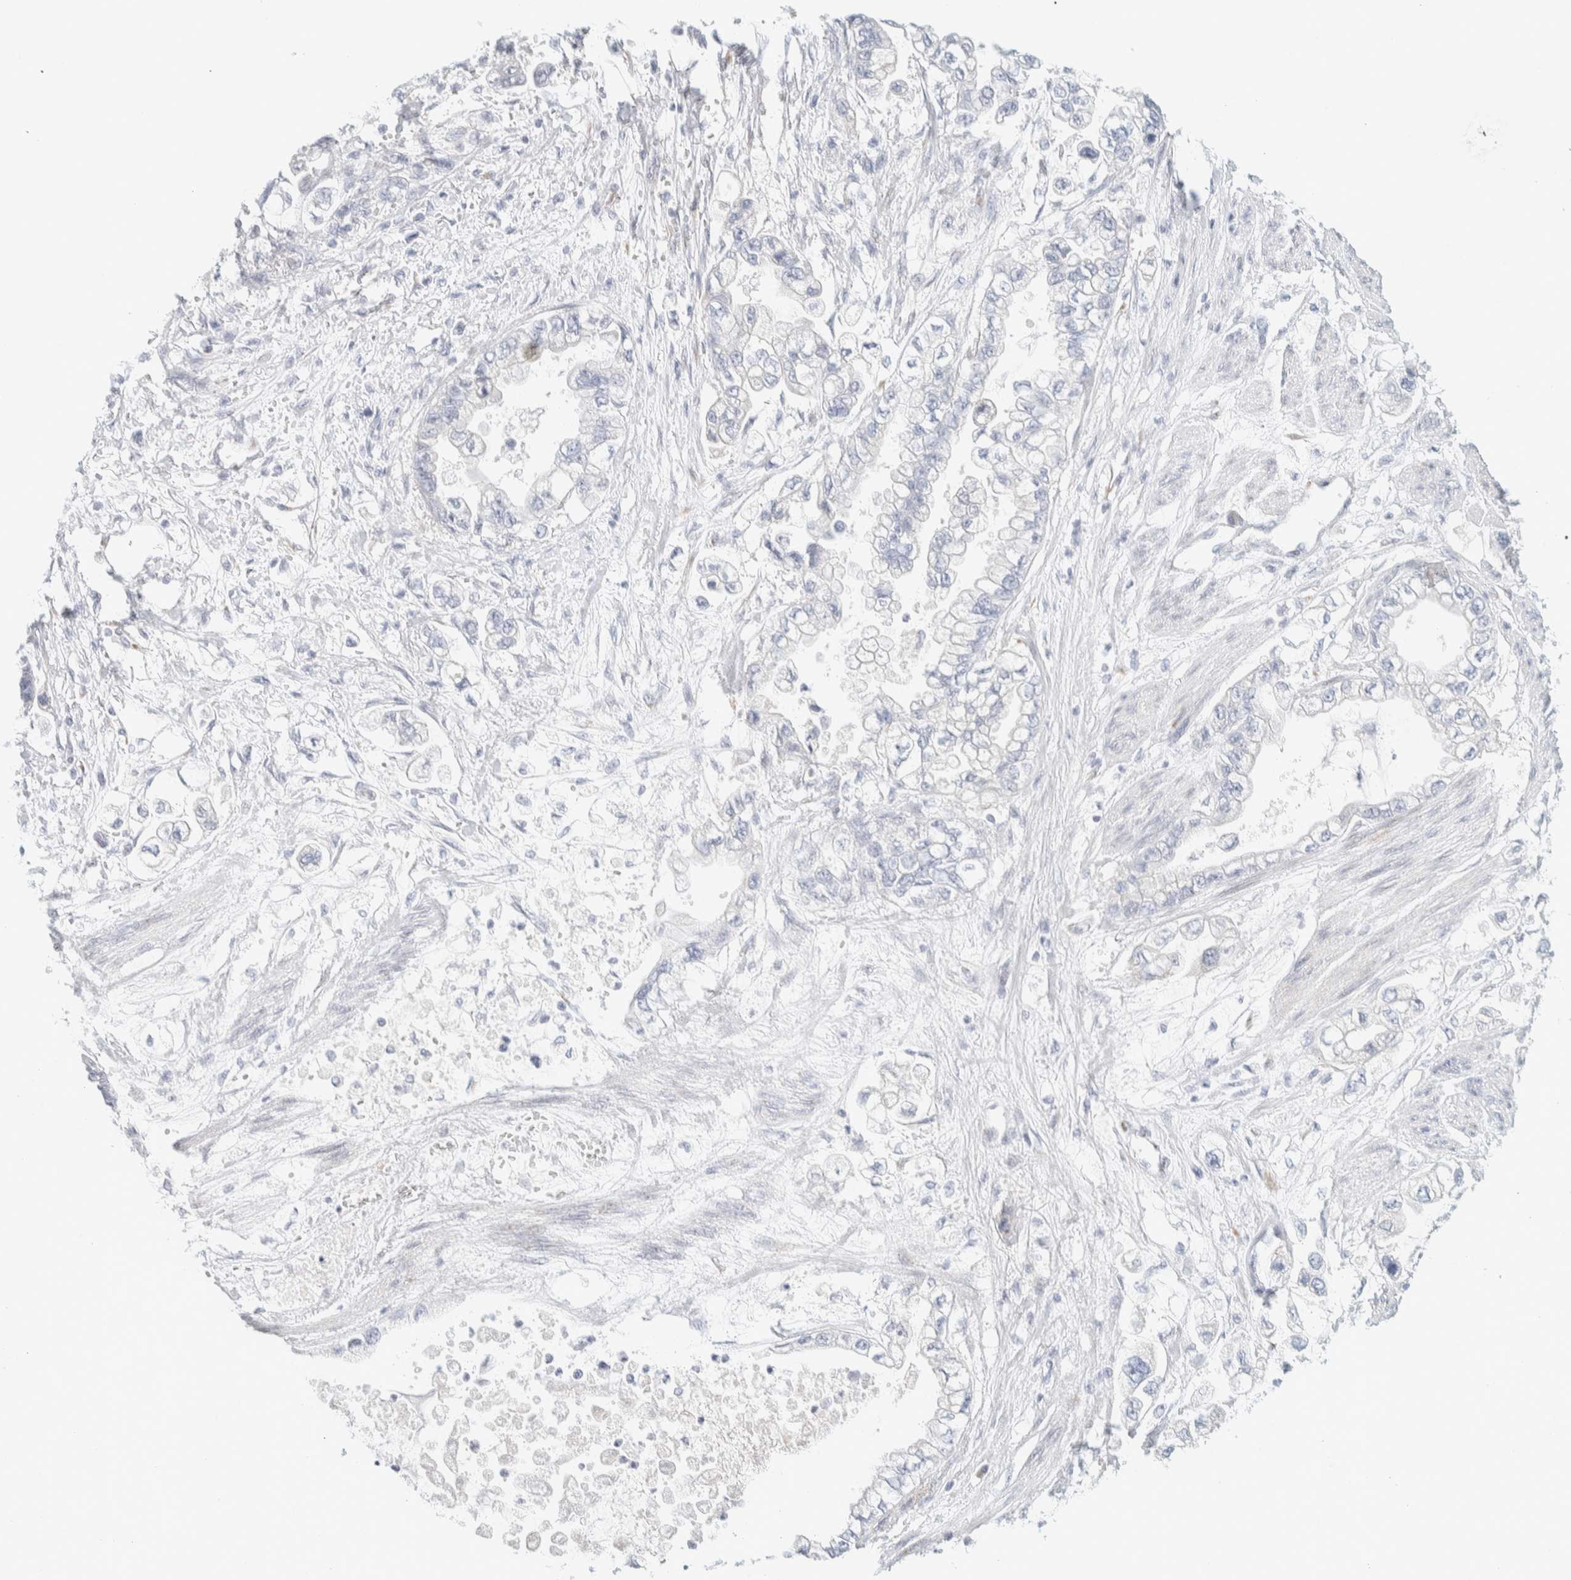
{"staining": {"intensity": "negative", "quantity": "none", "location": "none"}, "tissue": "stomach cancer", "cell_type": "Tumor cells", "image_type": "cancer", "snomed": [{"axis": "morphology", "description": "Normal tissue, NOS"}, {"axis": "morphology", "description": "Adenocarcinoma, NOS"}, {"axis": "topography", "description": "Stomach"}], "caption": "The IHC photomicrograph has no significant staining in tumor cells of adenocarcinoma (stomach) tissue.", "gene": "SPNS3", "patient": {"sex": "male", "age": 62}}